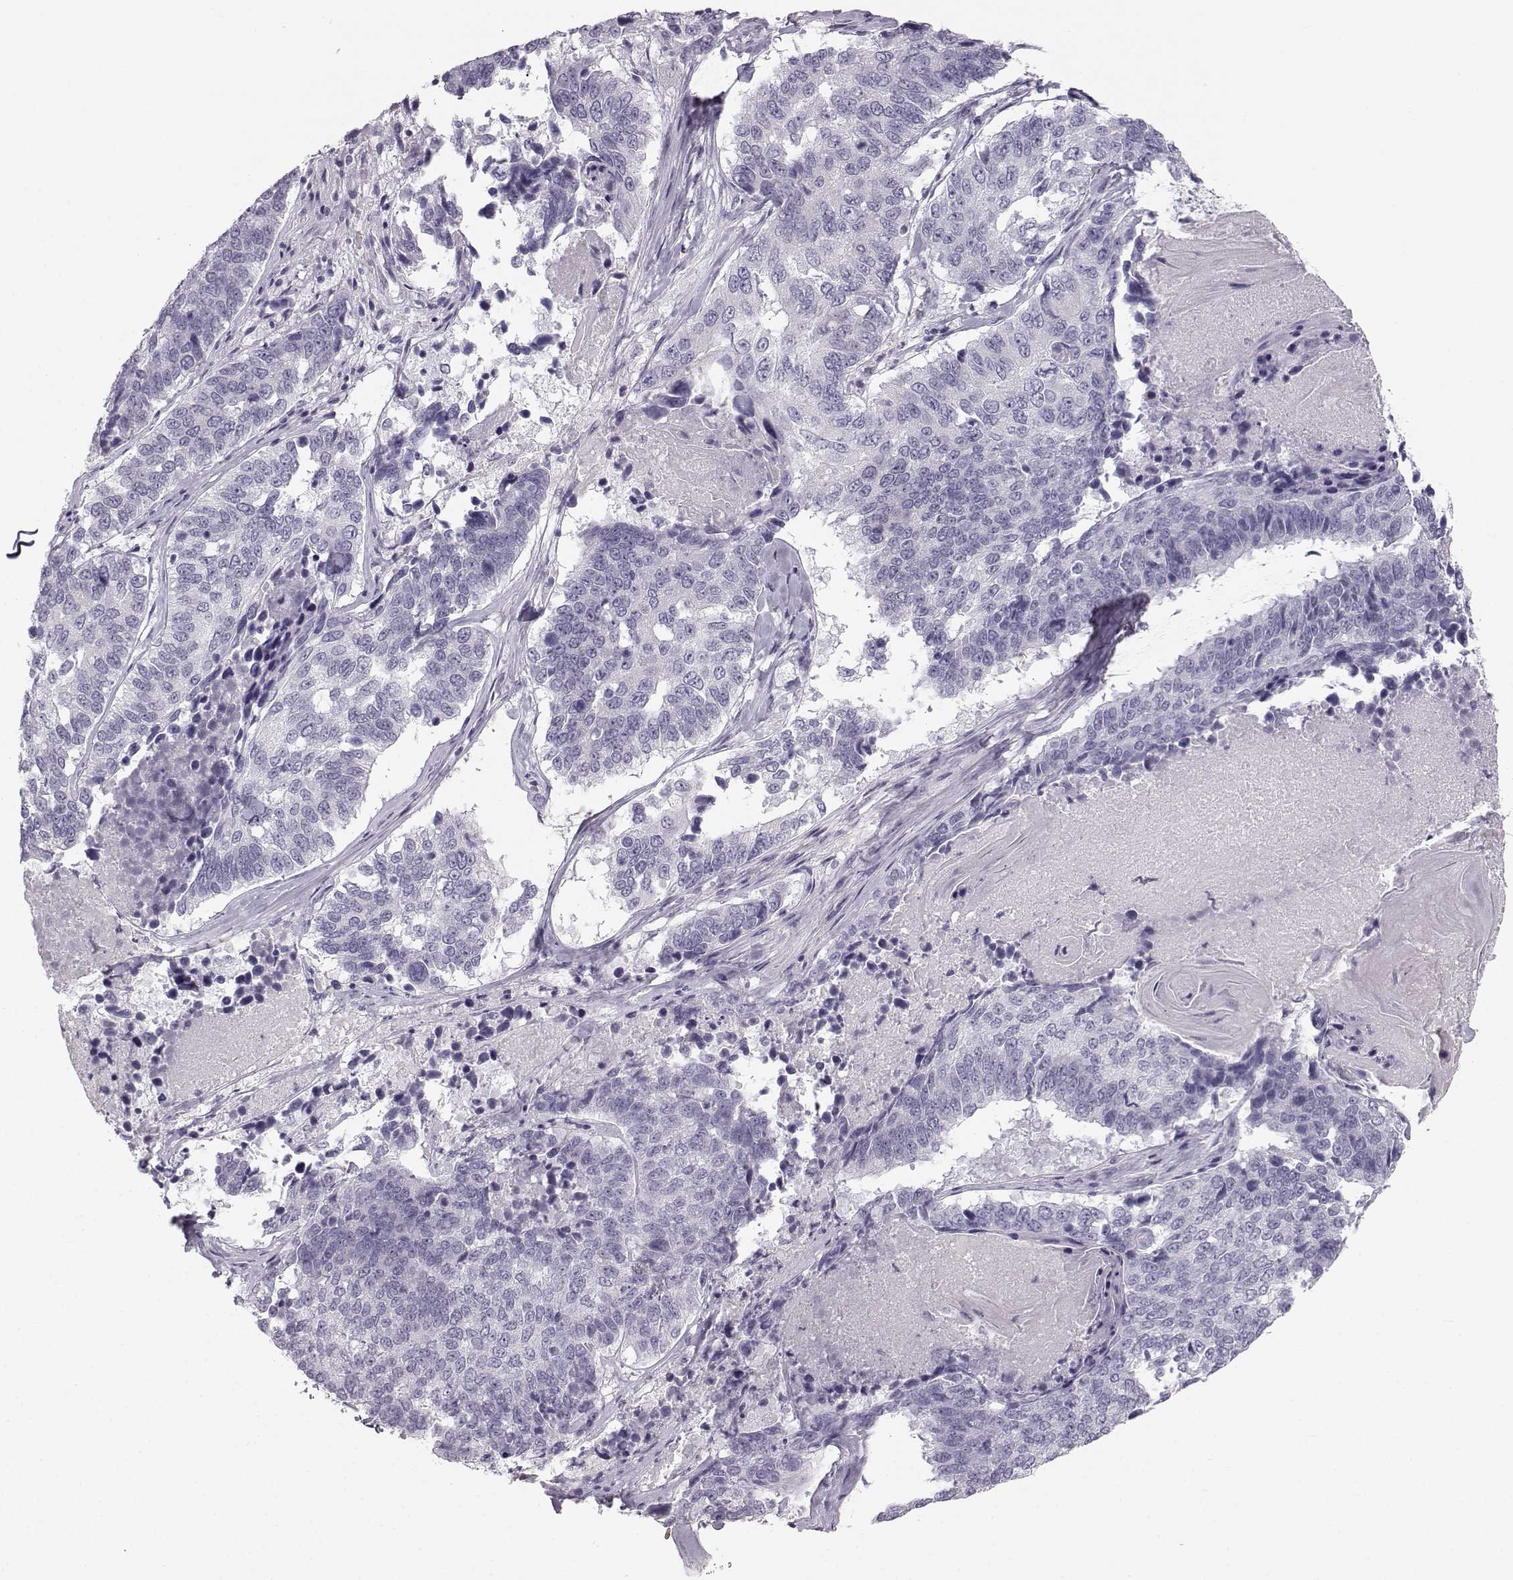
{"staining": {"intensity": "negative", "quantity": "none", "location": "none"}, "tissue": "lung cancer", "cell_type": "Tumor cells", "image_type": "cancer", "snomed": [{"axis": "morphology", "description": "Squamous cell carcinoma, NOS"}, {"axis": "topography", "description": "Lung"}], "caption": "The histopathology image displays no staining of tumor cells in squamous cell carcinoma (lung). Nuclei are stained in blue.", "gene": "OIP5", "patient": {"sex": "male", "age": 73}}